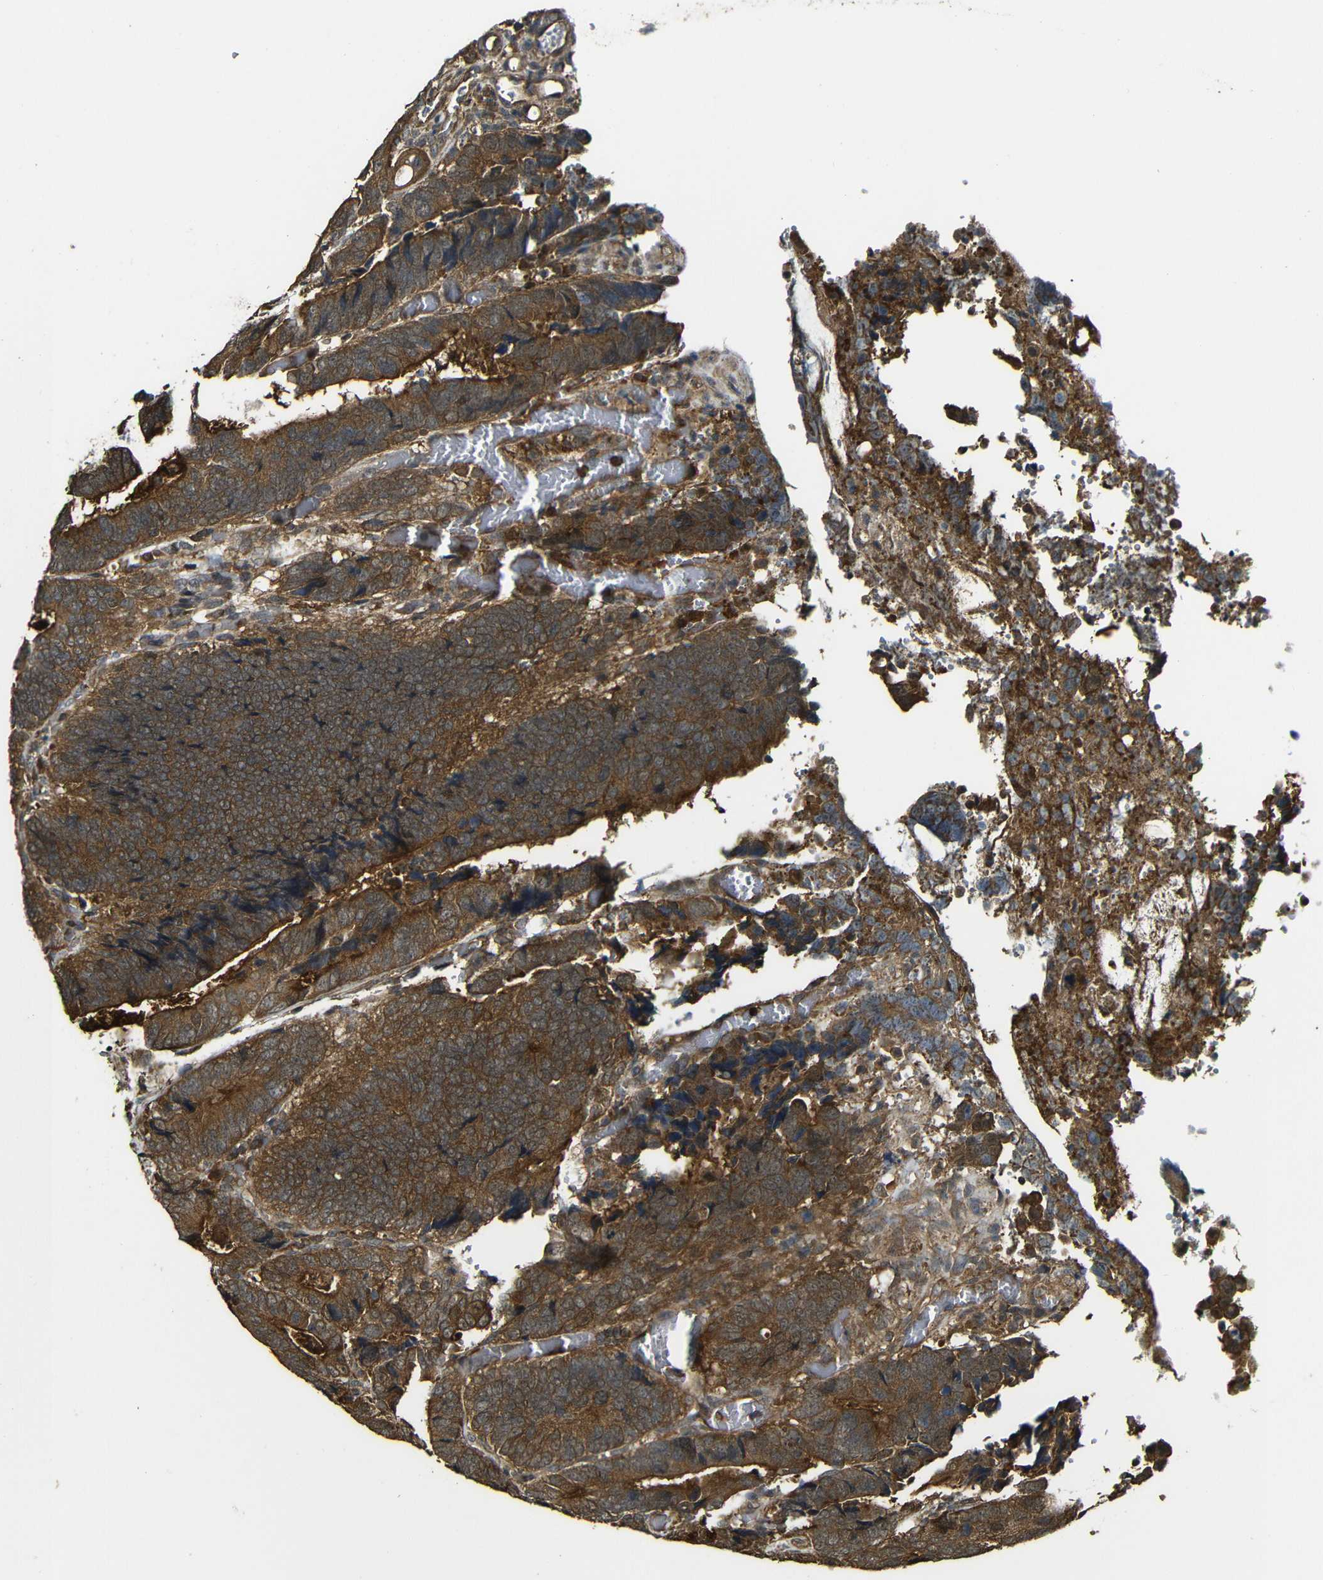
{"staining": {"intensity": "strong", "quantity": ">75%", "location": "cytoplasmic/membranous"}, "tissue": "colorectal cancer", "cell_type": "Tumor cells", "image_type": "cancer", "snomed": [{"axis": "morphology", "description": "Adenocarcinoma, NOS"}, {"axis": "topography", "description": "Colon"}], "caption": "A brown stain highlights strong cytoplasmic/membranous positivity of a protein in adenocarcinoma (colorectal) tumor cells. (DAB (3,3'-diaminobenzidine) = brown stain, brightfield microscopy at high magnification).", "gene": "CASP8", "patient": {"sex": "male", "age": 72}}